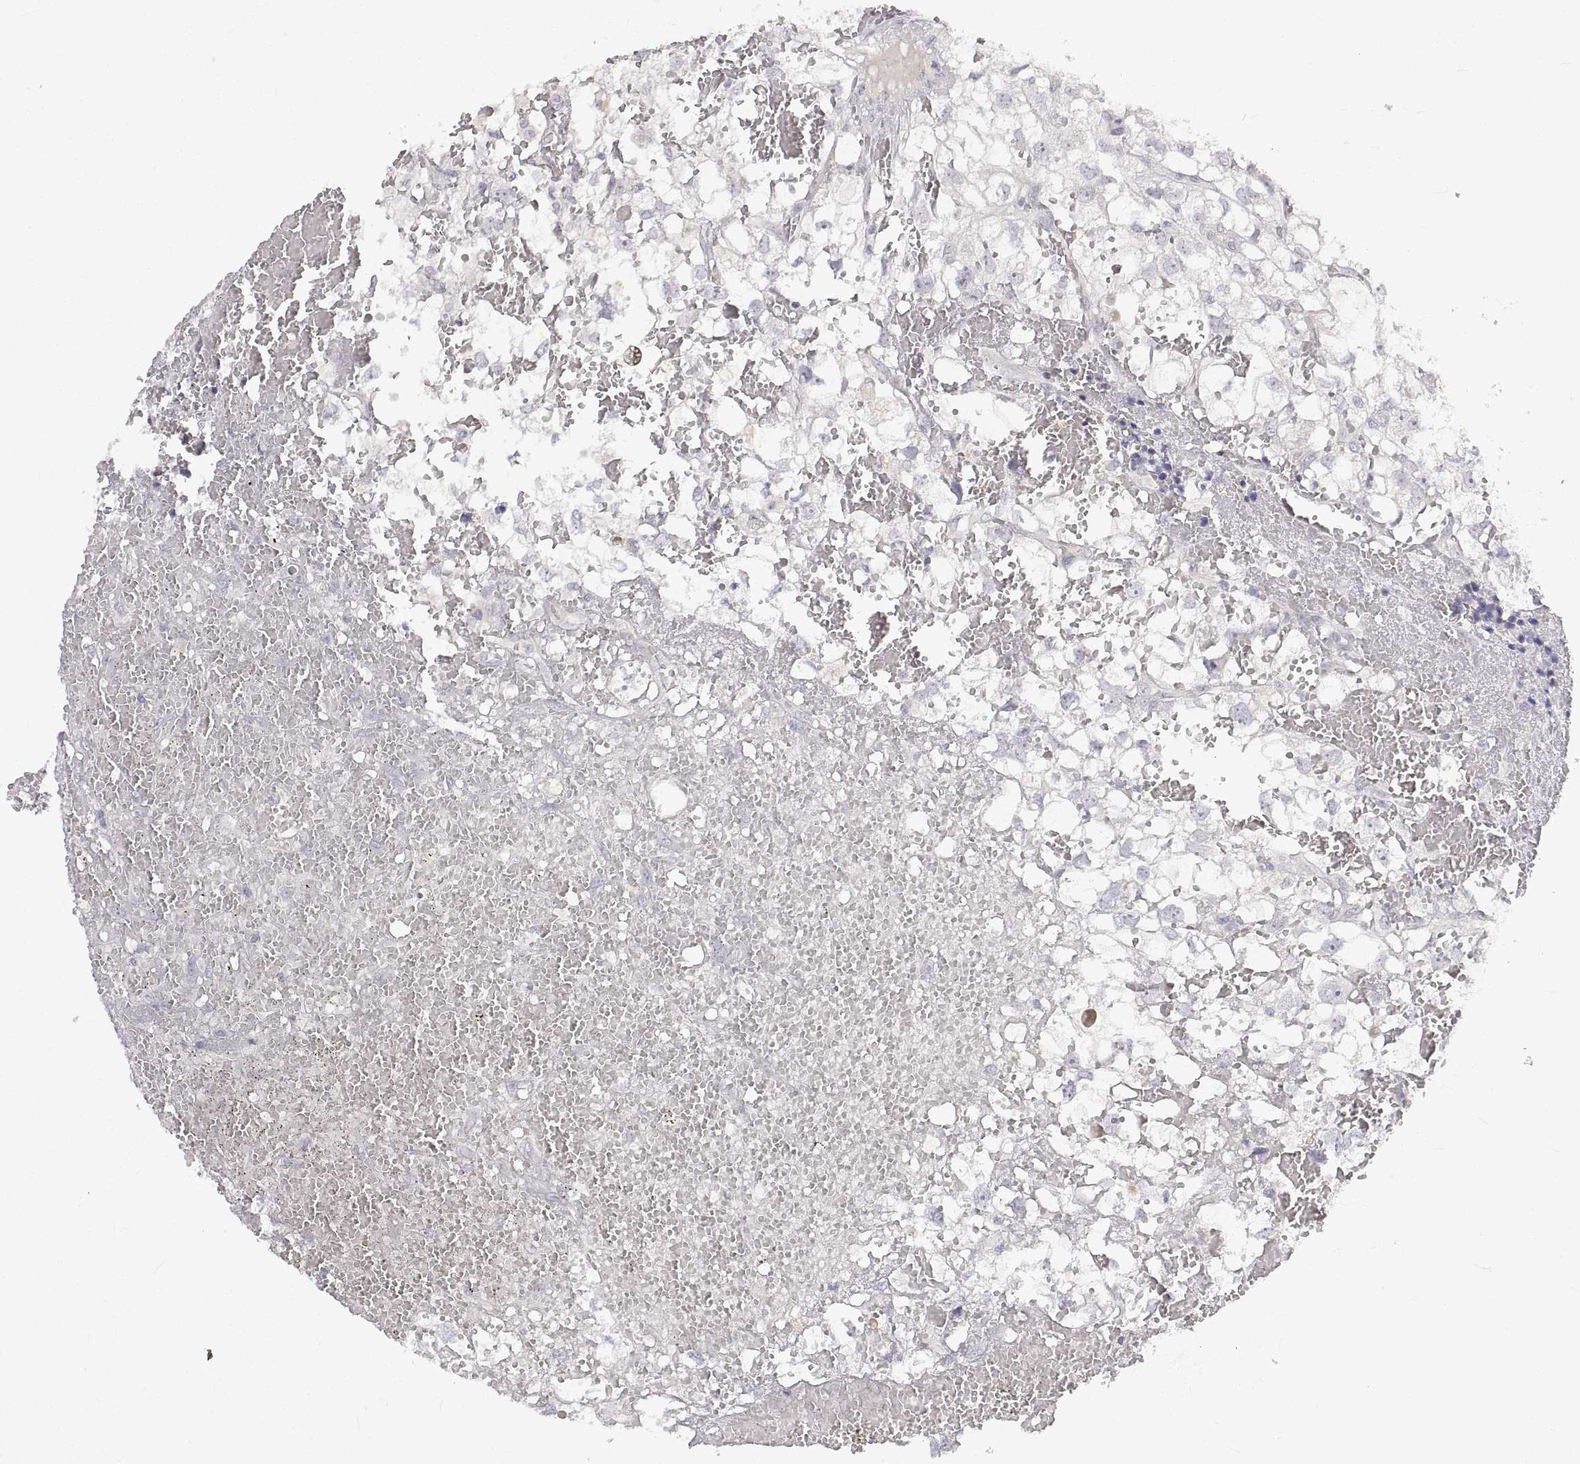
{"staining": {"intensity": "negative", "quantity": "none", "location": "none"}, "tissue": "renal cancer", "cell_type": "Tumor cells", "image_type": "cancer", "snomed": [{"axis": "morphology", "description": "Adenocarcinoma, NOS"}, {"axis": "topography", "description": "Kidney"}], "caption": "Immunohistochemistry (IHC) of human adenocarcinoma (renal) displays no positivity in tumor cells.", "gene": "ANO2", "patient": {"sex": "male", "age": 56}}